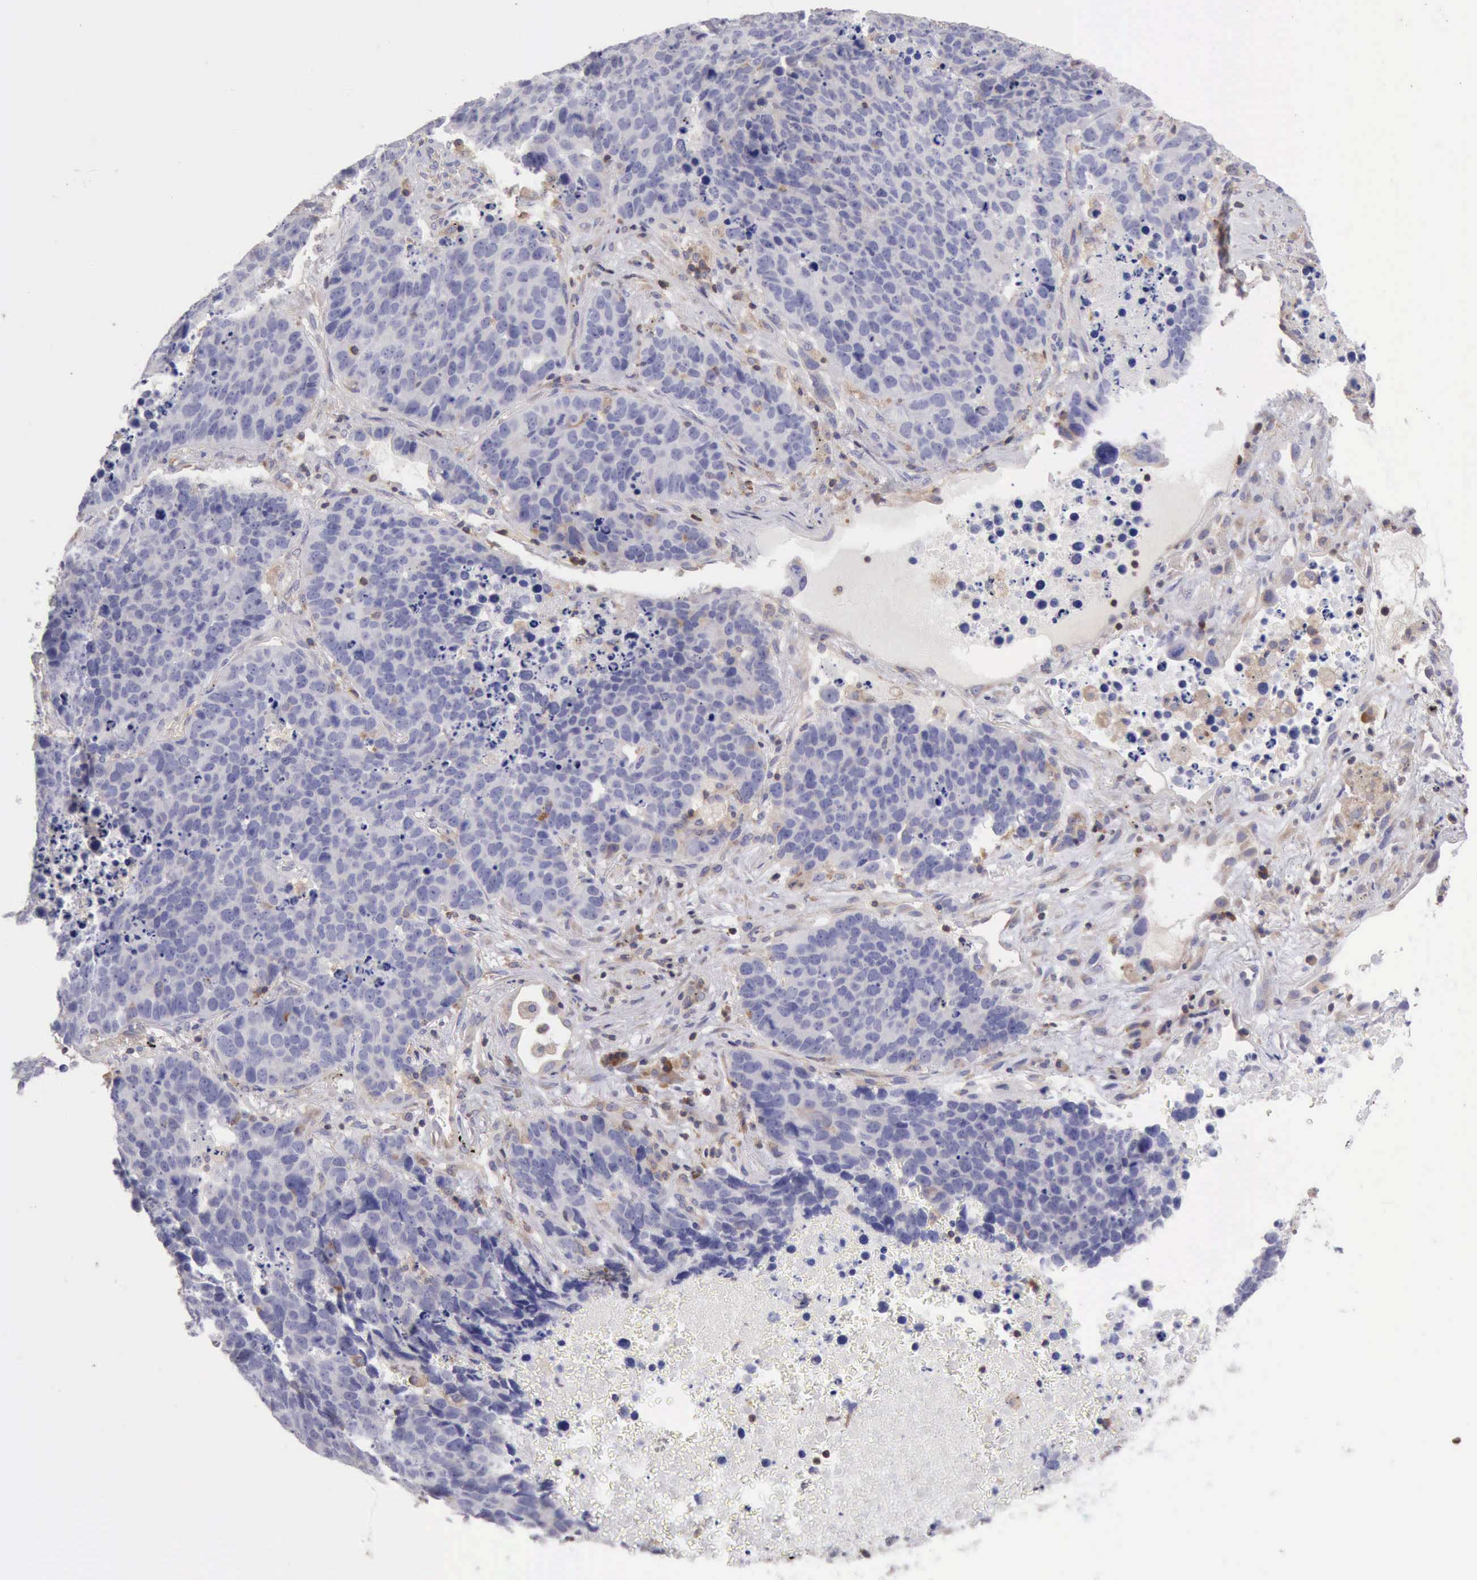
{"staining": {"intensity": "negative", "quantity": "none", "location": "none"}, "tissue": "lung cancer", "cell_type": "Tumor cells", "image_type": "cancer", "snomed": [{"axis": "morphology", "description": "Carcinoid, malignant, NOS"}, {"axis": "topography", "description": "Lung"}], "caption": "This is an immunohistochemistry histopathology image of human lung carcinoid (malignant). There is no expression in tumor cells.", "gene": "SASH3", "patient": {"sex": "male", "age": 60}}